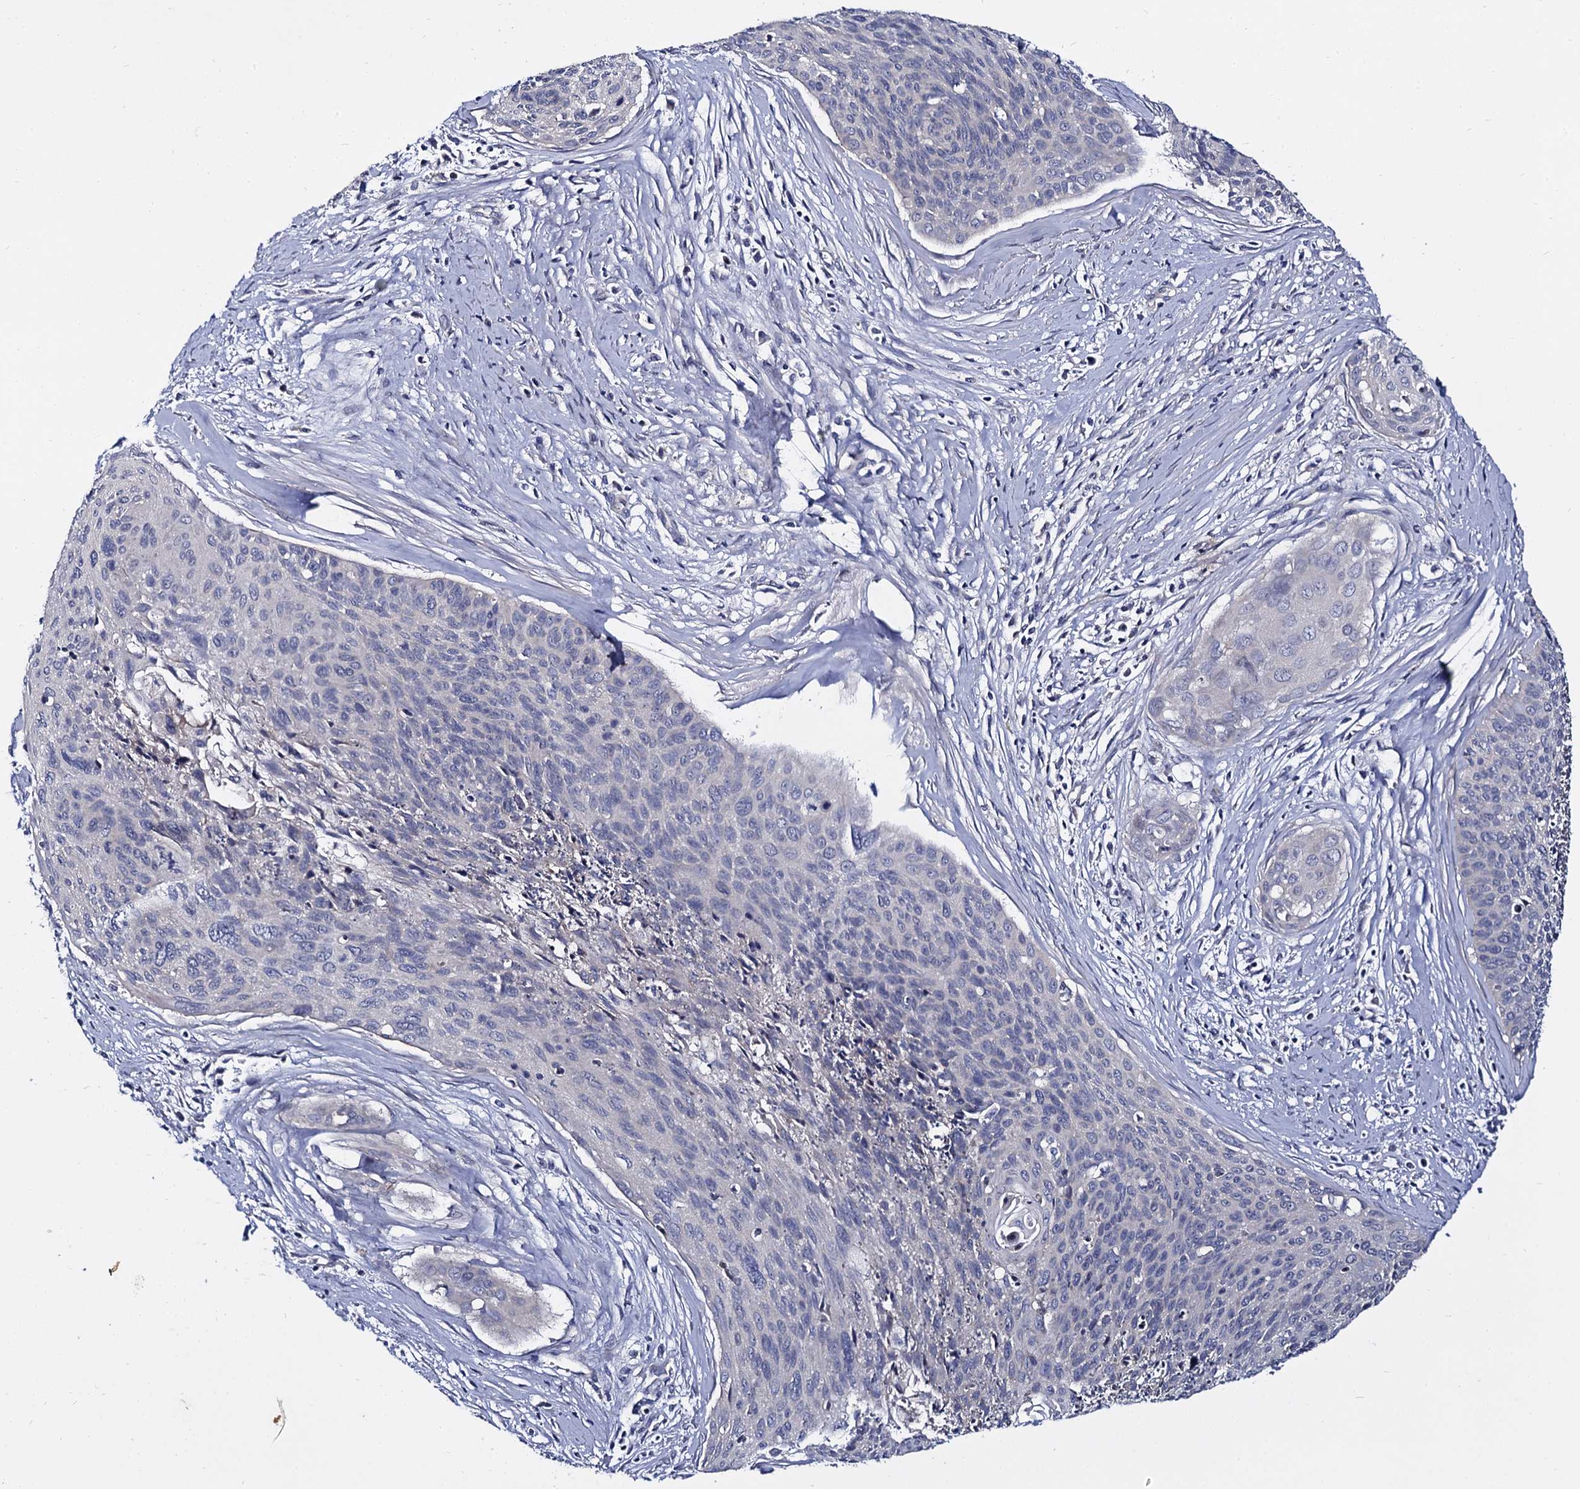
{"staining": {"intensity": "negative", "quantity": "none", "location": "none"}, "tissue": "cervical cancer", "cell_type": "Tumor cells", "image_type": "cancer", "snomed": [{"axis": "morphology", "description": "Squamous cell carcinoma, NOS"}, {"axis": "topography", "description": "Cervix"}], "caption": "Immunohistochemistry (IHC) of human squamous cell carcinoma (cervical) reveals no staining in tumor cells. Nuclei are stained in blue.", "gene": "PANX2", "patient": {"sex": "female", "age": 55}}